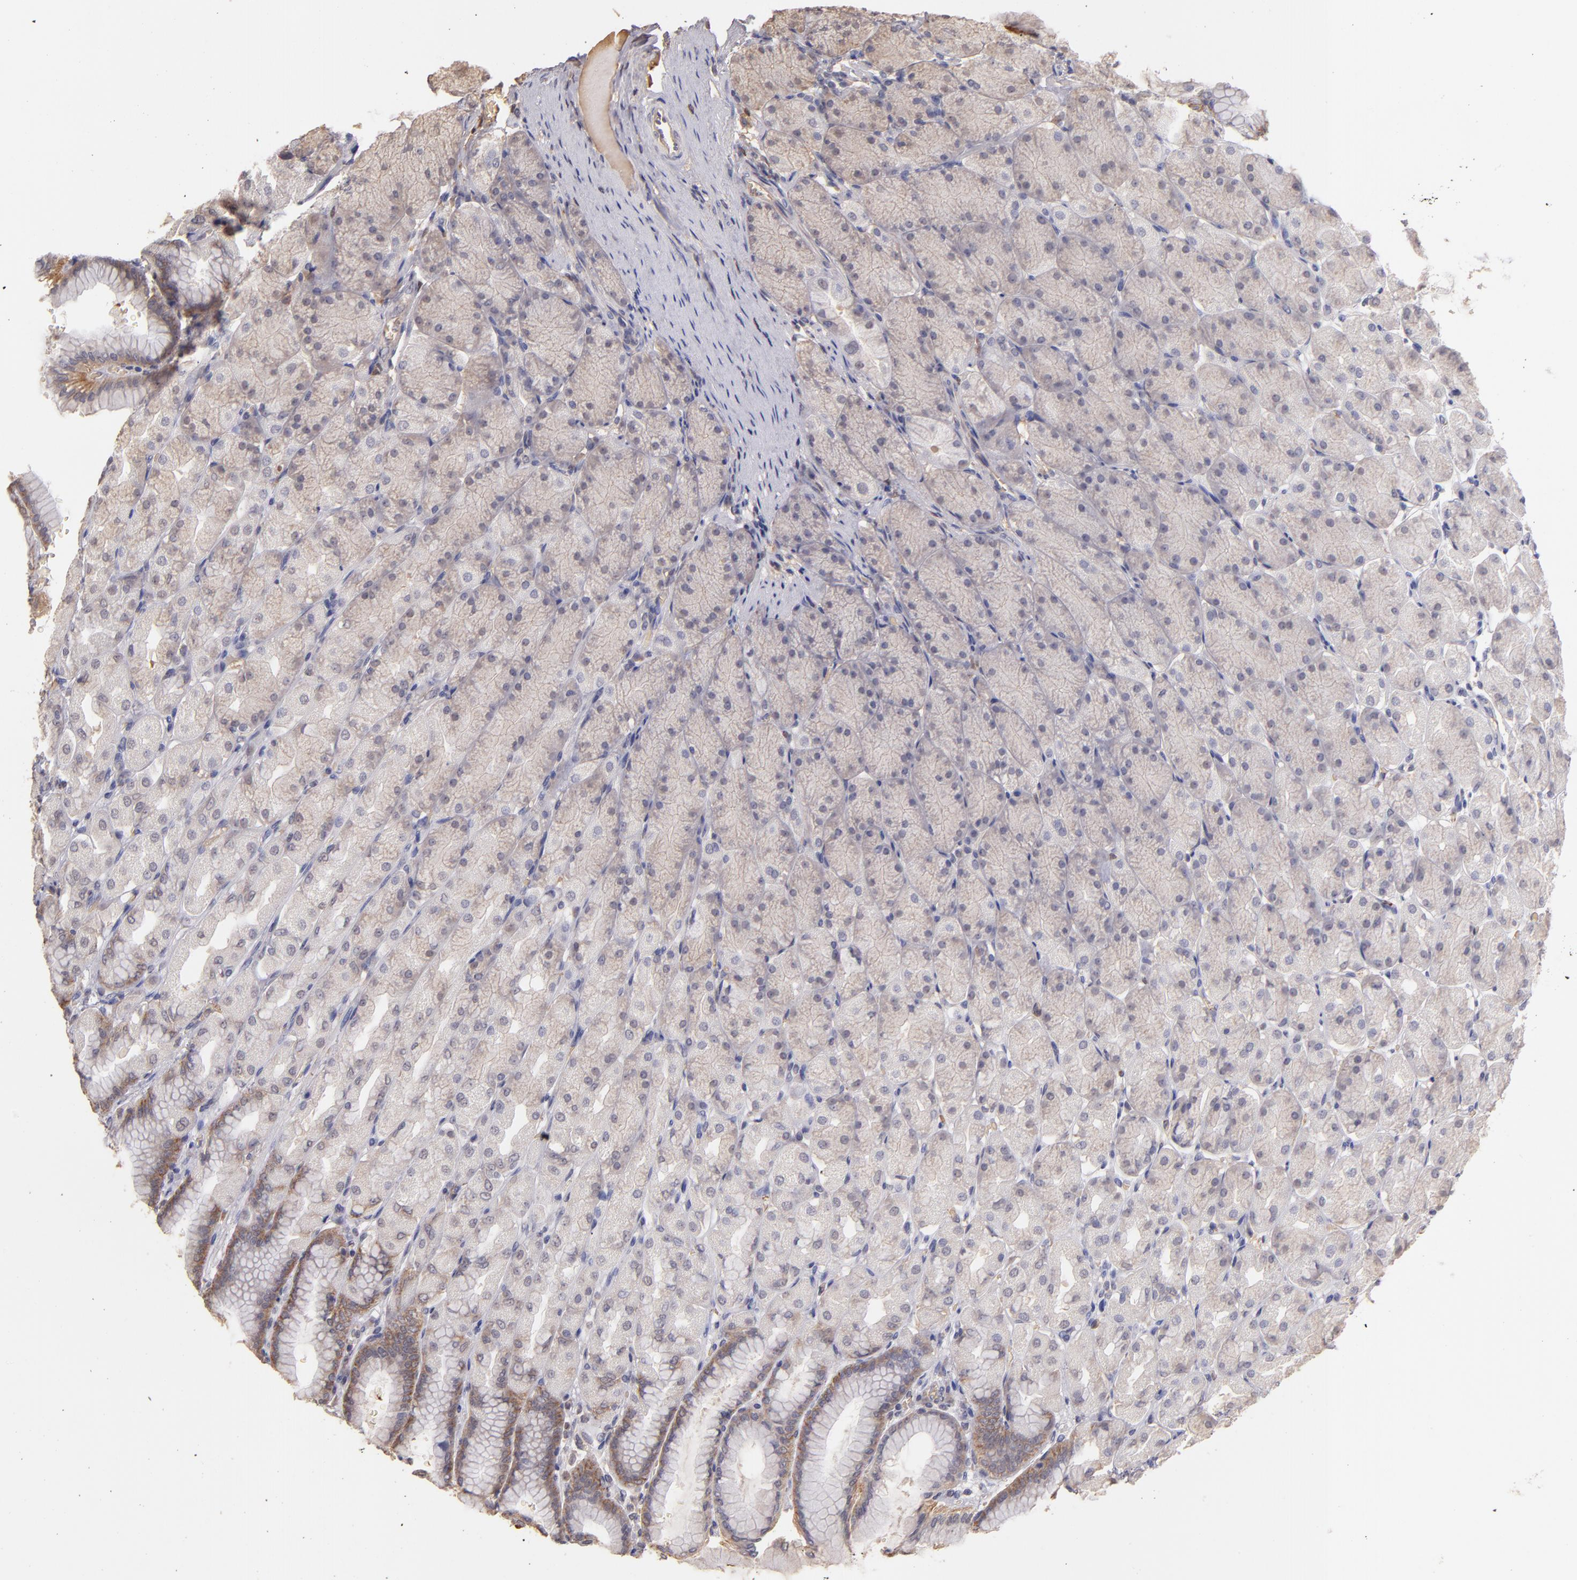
{"staining": {"intensity": "moderate", "quantity": ">75%", "location": "cytoplasmic/membranous"}, "tissue": "stomach", "cell_type": "Glandular cells", "image_type": "normal", "snomed": [{"axis": "morphology", "description": "Normal tissue, NOS"}, {"axis": "topography", "description": "Stomach, upper"}], "caption": "Benign stomach displays moderate cytoplasmic/membranous expression in approximately >75% of glandular cells.", "gene": "SERPINC1", "patient": {"sex": "female", "age": 56}}